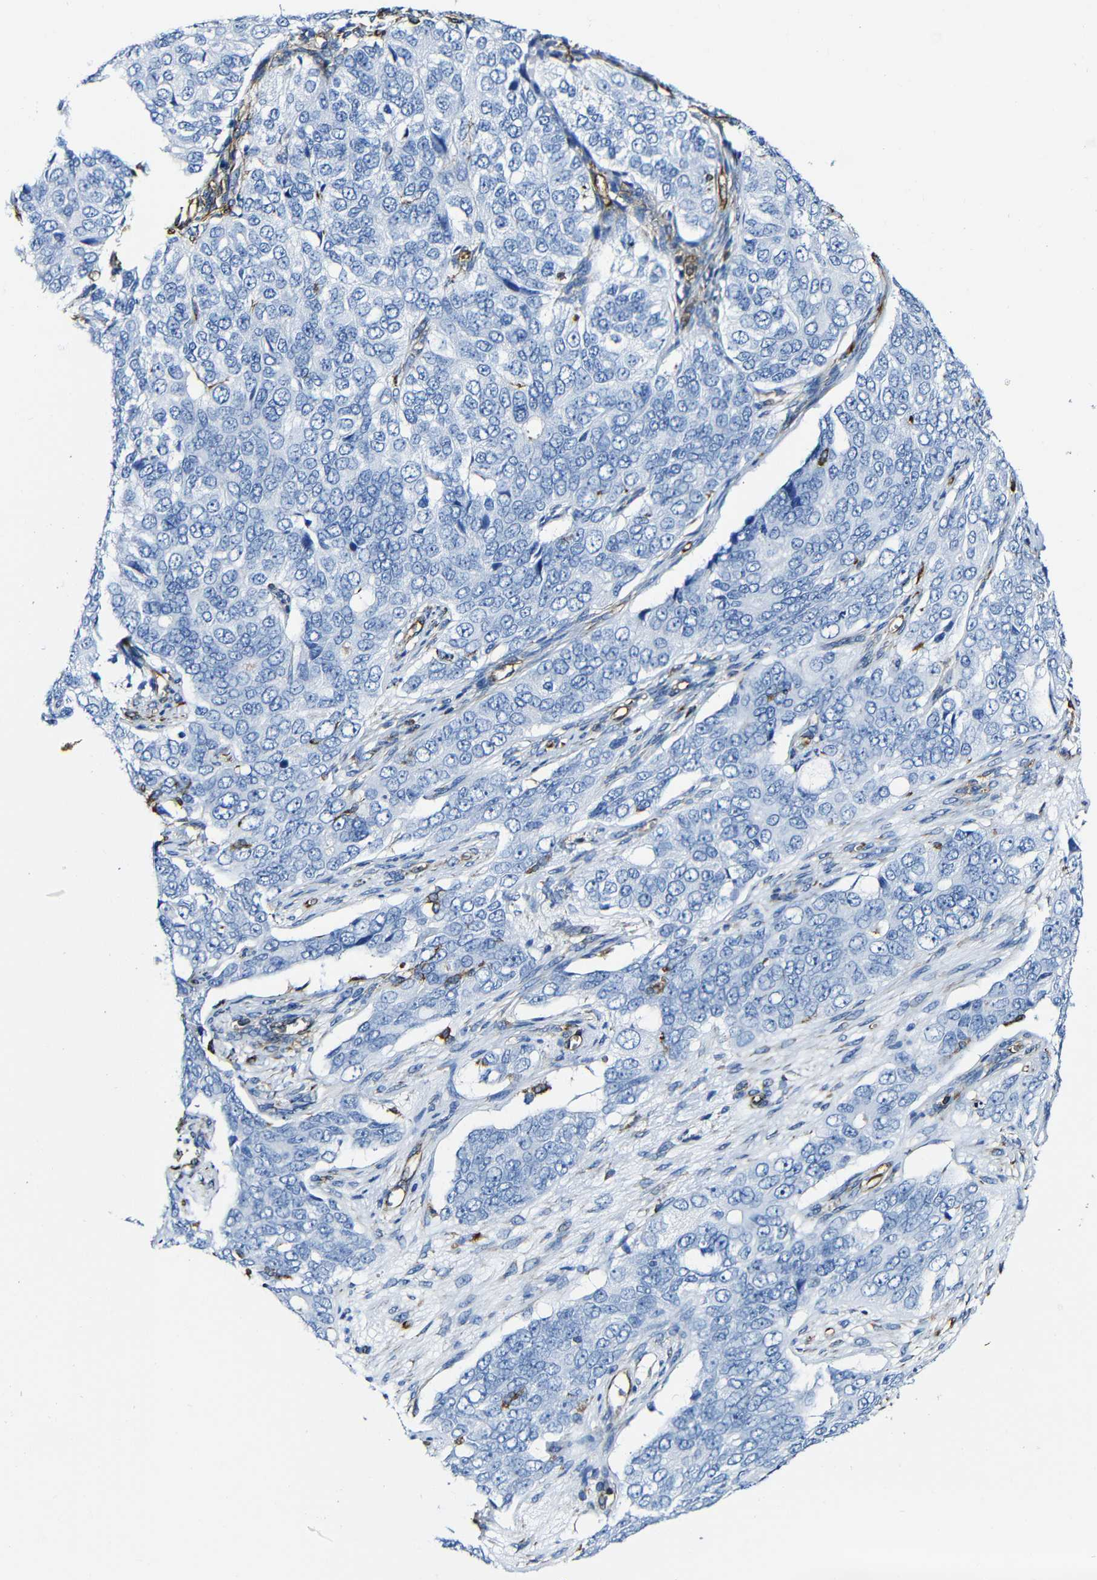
{"staining": {"intensity": "negative", "quantity": "none", "location": "none"}, "tissue": "ovarian cancer", "cell_type": "Tumor cells", "image_type": "cancer", "snomed": [{"axis": "morphology", "description": "Carcinoma, endometroid"}, {"axis": "topography", "description": "Ovary"}], "caption": "The IHC micrograph has no significant expression in tumor cells of ovarian cancer tissue.", "gene": "MSN", "patient": {"sex": "female", "age": 51}}